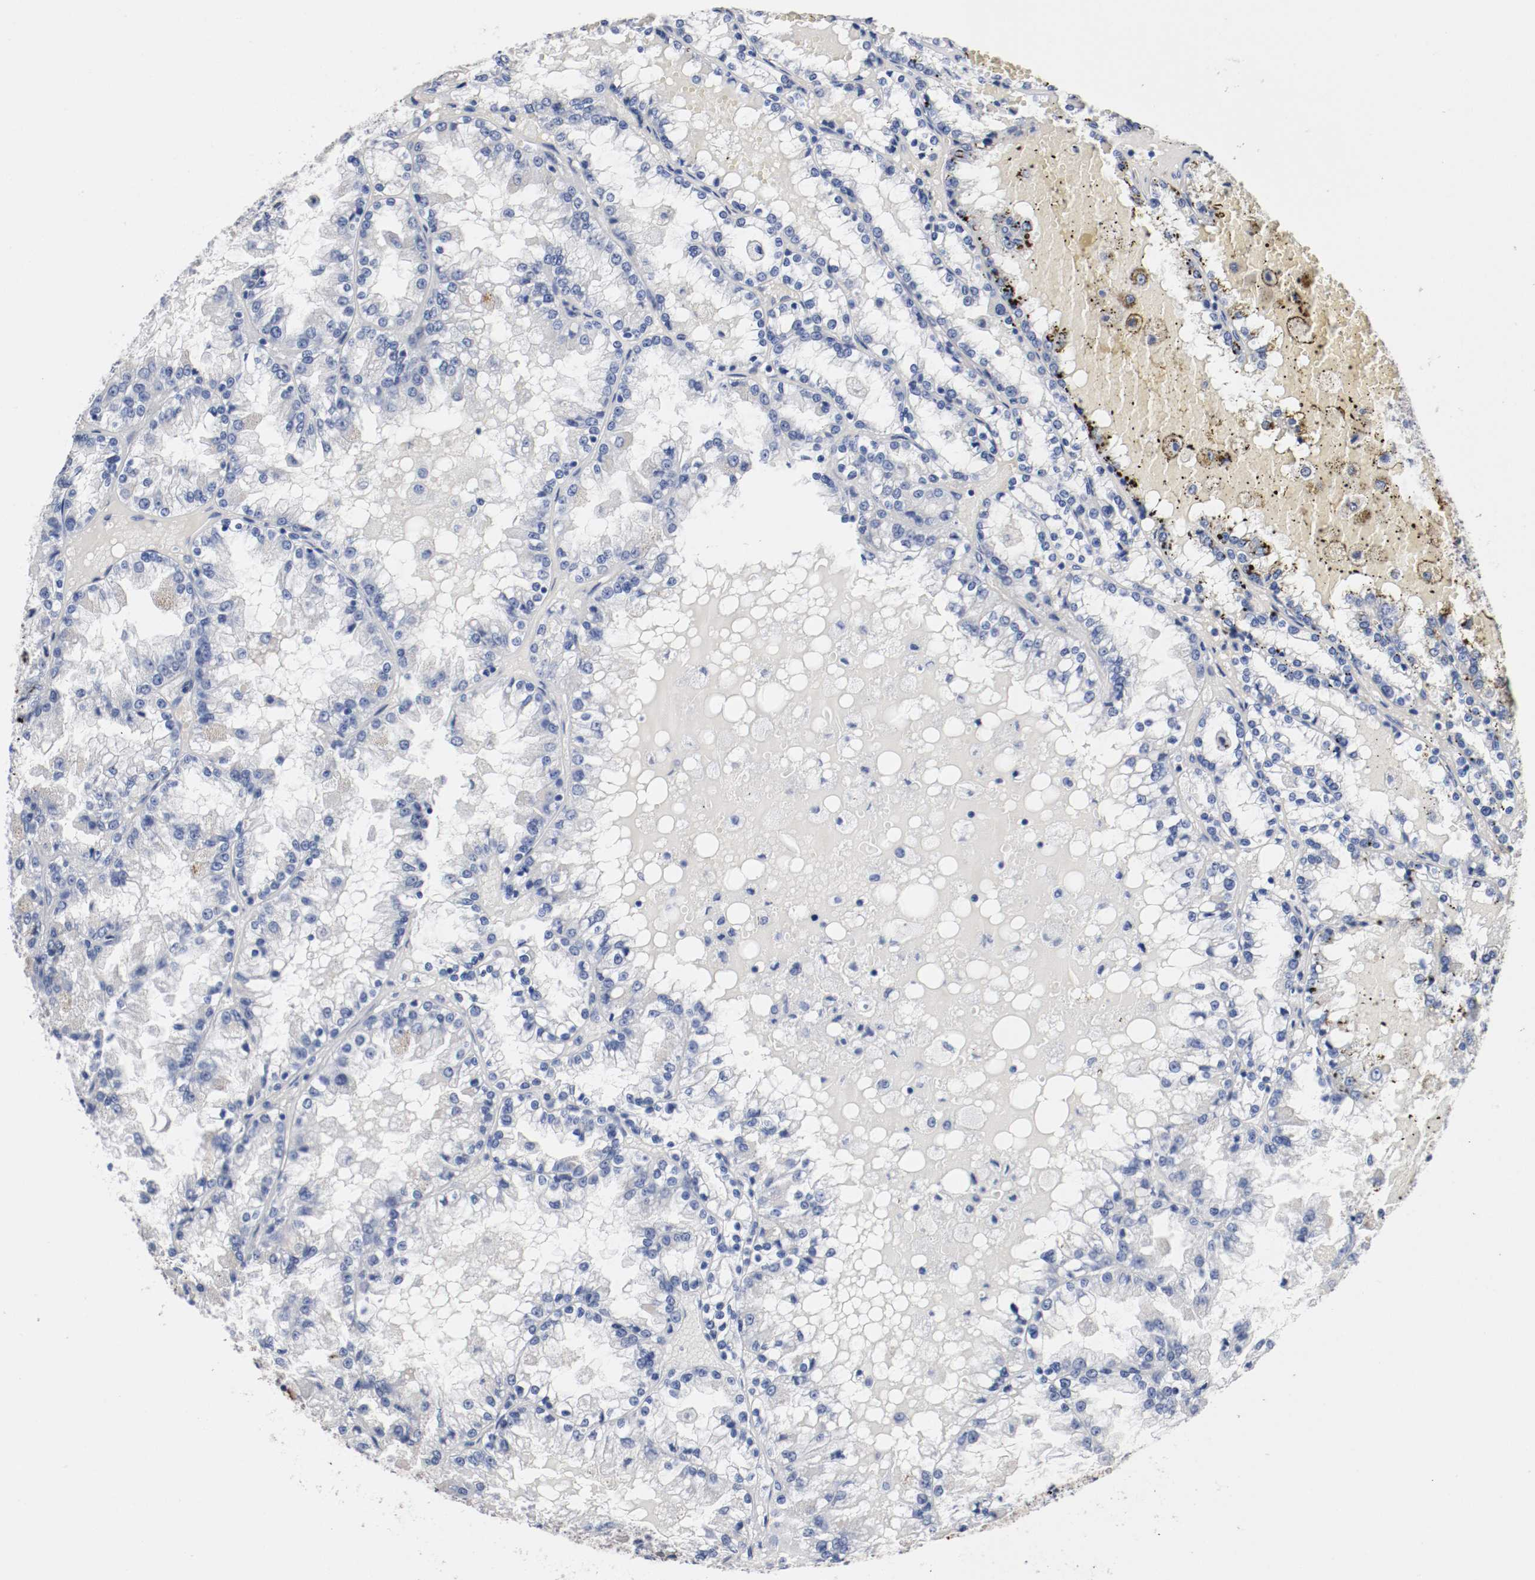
{"staining": {"intensity": "negative", "quantity": "none", "location": "none"}, "tissue": "renal cancer", "cell_type": "Tumor cells", "image_type": "cancer", "snomed": [{"axis": "morphology", "description": "Adenocarcinoma, NOS"}, {"axis": "topography", "description": "Kidney"}], "caption": "IHC histopathology image of renal cancer (adenocarcinoma) stained for a protein (brown), which demonstrates no positivity in tumor cells.", "gene": "TNC", "patient": {"sex": "female", "age": 56}}